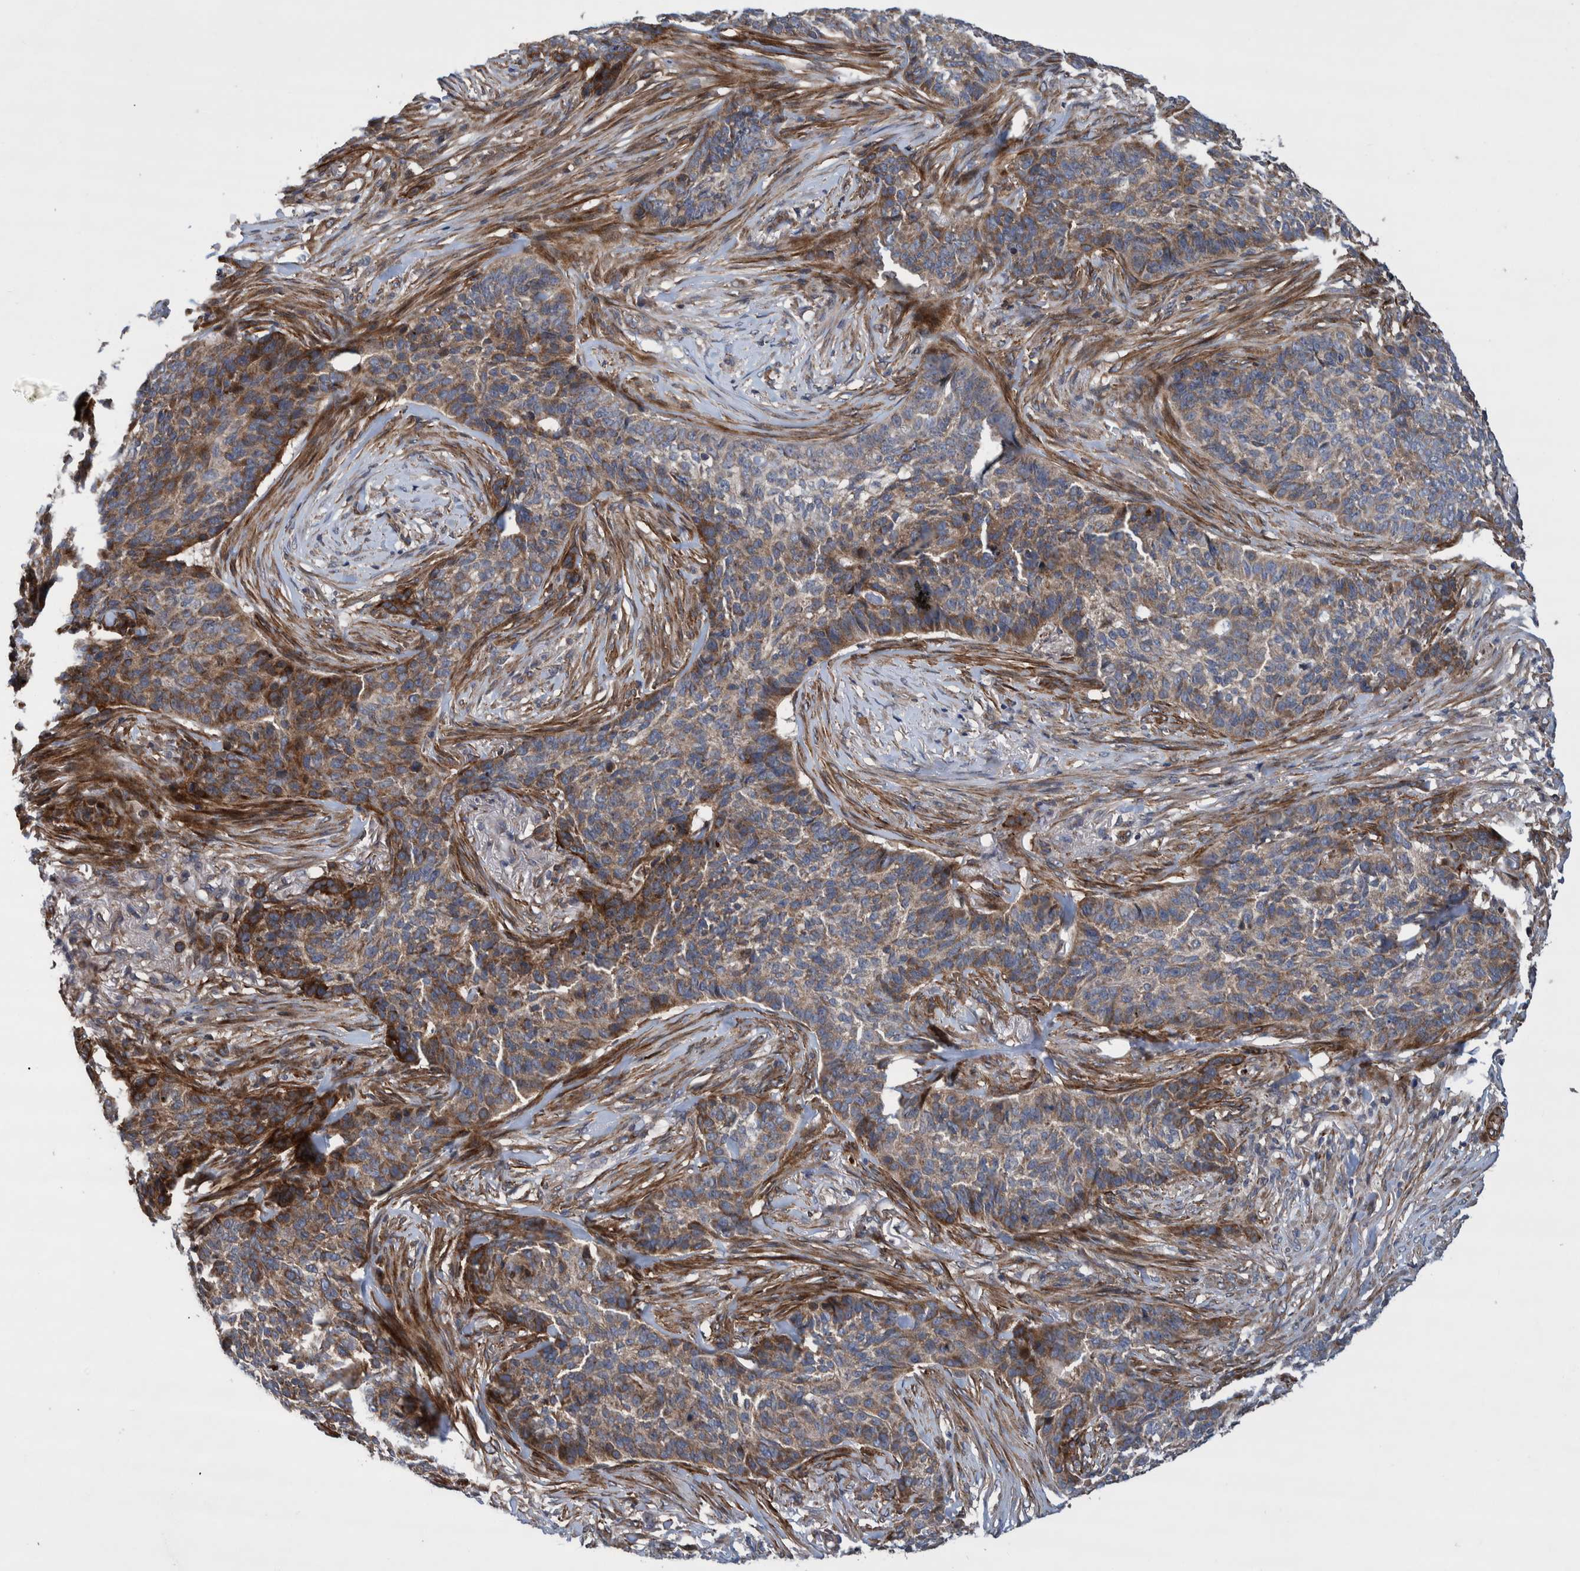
{"staining": {"intensity": "moderate", "quantity": ">75%", "location": "cytoplasmic/membranous"}, "tissue": "skin cancer", "cell_type": "Tumor cells", "image_type": "cancer", "snomed": [{"axis": "morphology", "description": "Basal cell carcinoma"}, {"axis": "topography", "description": "Skin"}], "caption": "High-magnification brightfield microscopy of skin basal cell carcinoma stained with DAB (brown) and counterstained with hematoxylin (blue). tumor cells exhibit moderate cytoplasmic/membranous positivity is seen in approximately>75% of cells.", "gene": "GRPEL2", "patient": {"sex": "male", "age": 85}}